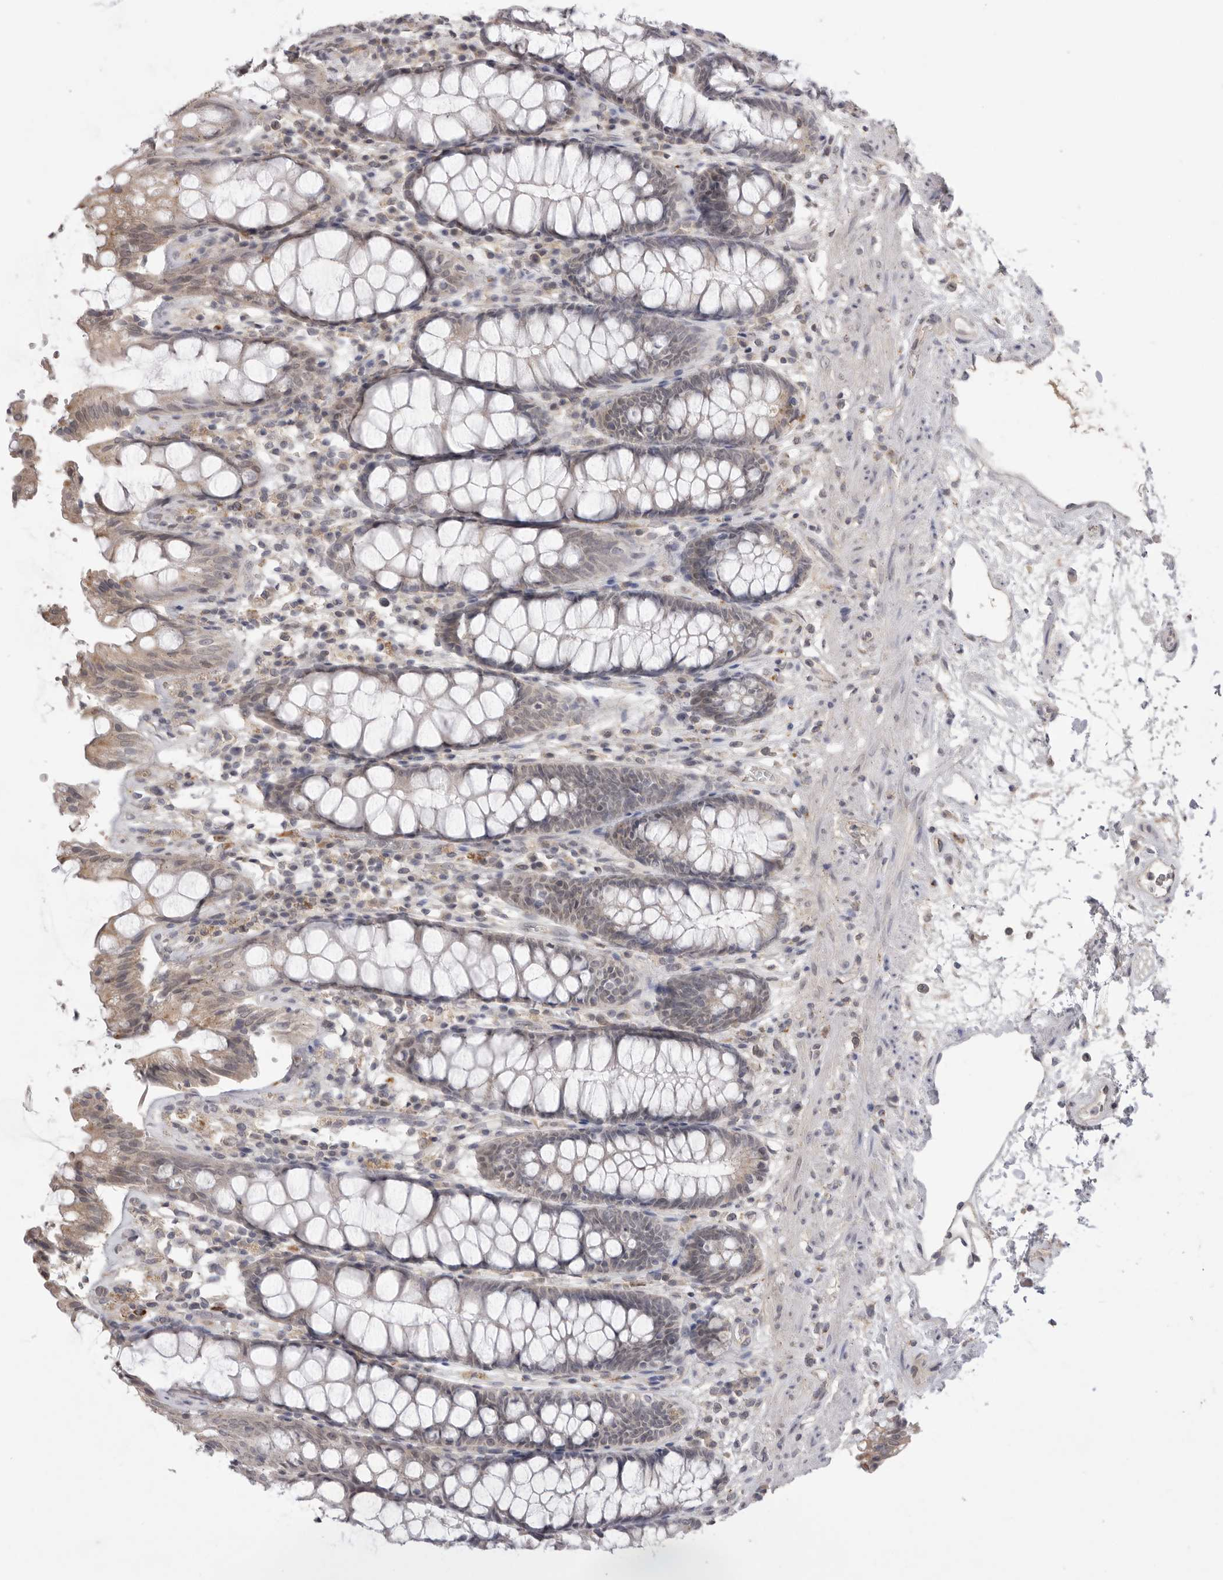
{"staining": {"intensity": "weak", "quantity": "25%-75%", "location": "cytoplasmic/membranous"}, "tissue": "rectum", "cell_type": "Glandular cells", "image_type": "normal", "snomed": [{"axis": "morphology", "description": "Normal tissue, NOS"}, {"axis": "topography", "description": "Rectum"}], "caption": "An image showing weak cytoplasmic/membranous expression in approximately 25%-75% of glandular cells in unremarkable rectum, as visualized by brown immunohistochemical staining.", "gene": "TLR3", "patient": {"sex": "male", "age": 64}}